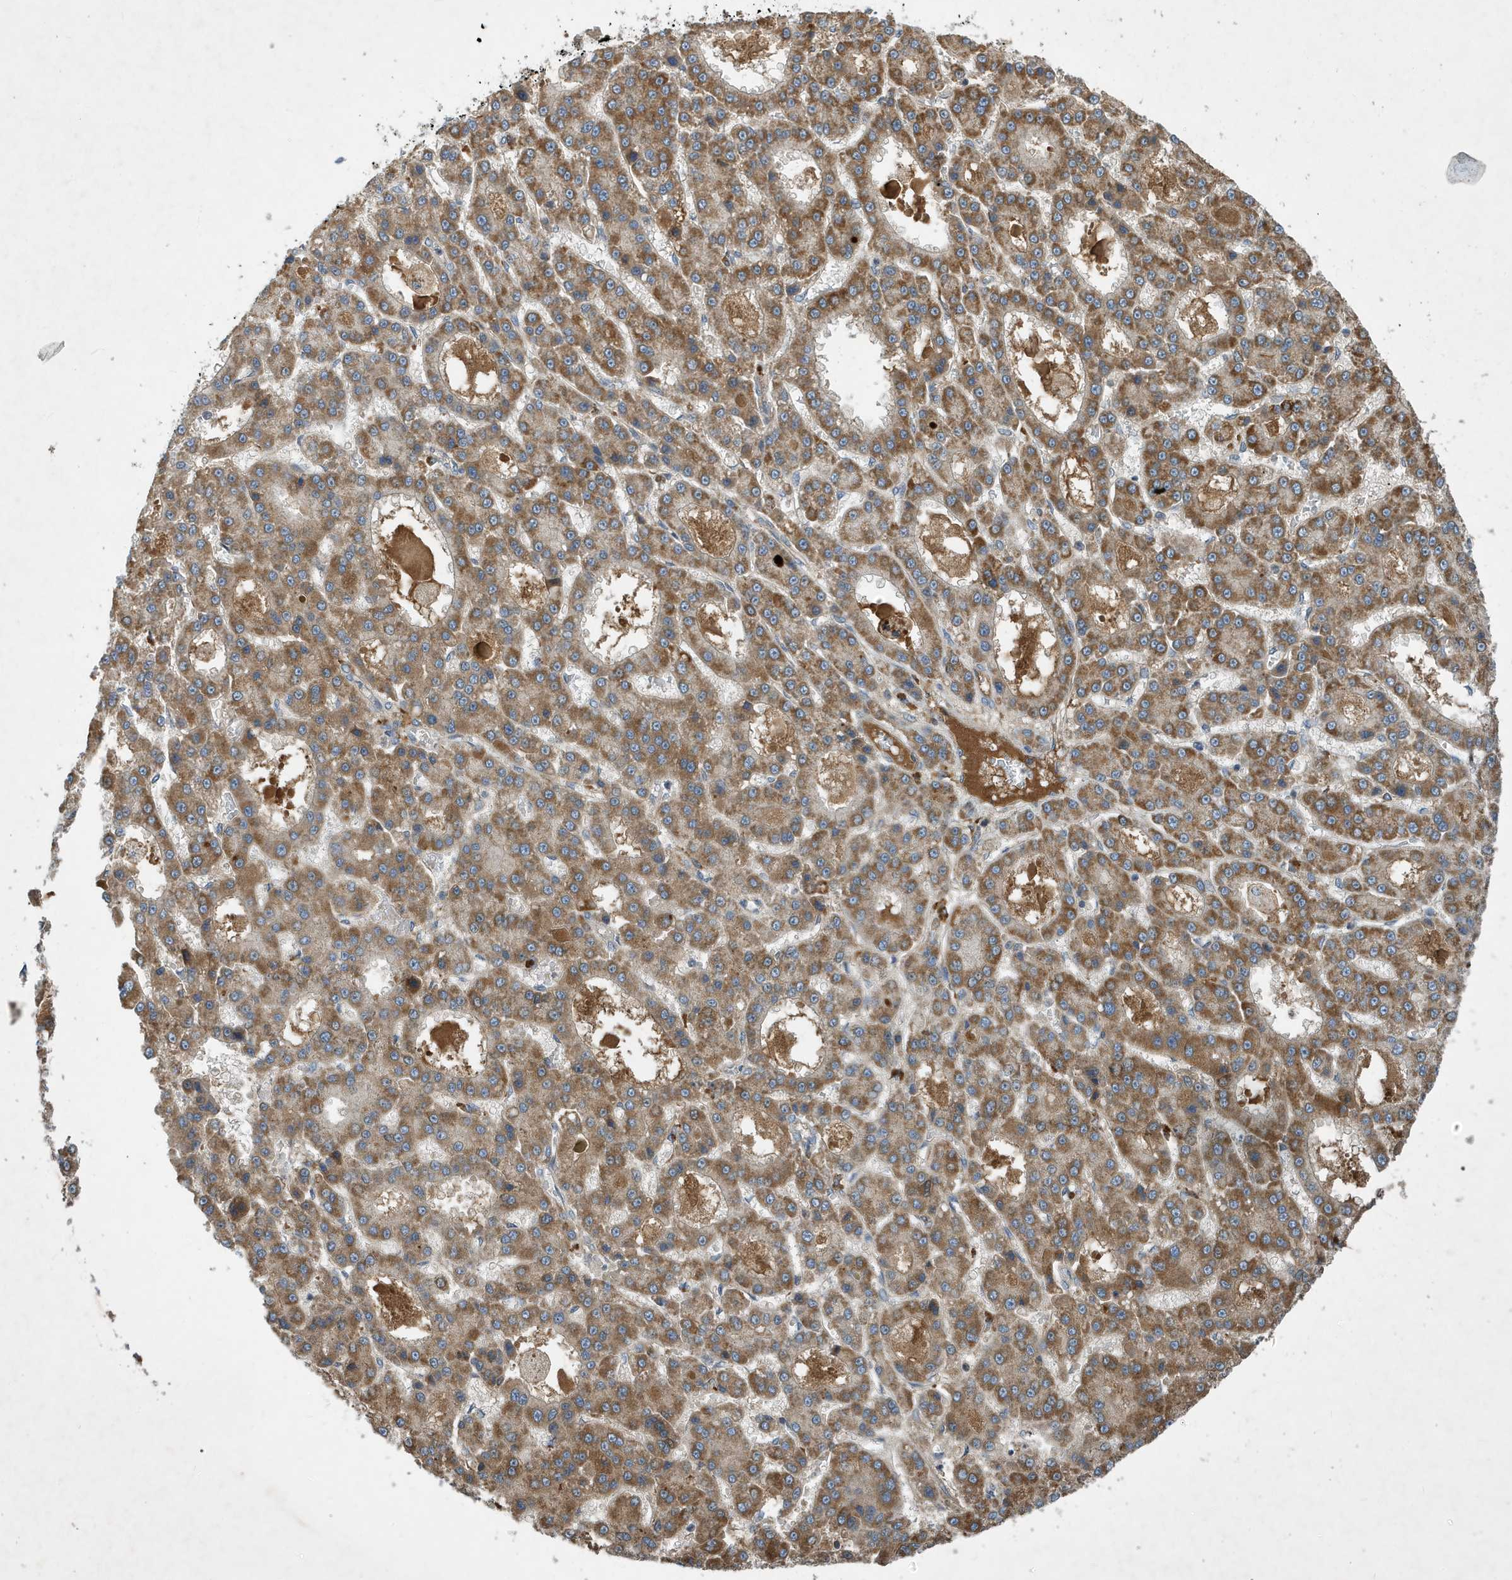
{"staining": {"intensity": "moderate", "quantity": ">75%", "location": "cytoplasmic/membranous"}, "tissue": "liver cancer", "cell_type": "Tumor cells", "image_type": "cancer", "snomed": [{"axis": "morphology", "description": "Carcinoma, Hepatocellular, NOS"}, {"axis": "topography", "description": "Liver"}], "caption": "Liver cancer (hepatocellular carcinoma) tissue reveals moderate cytoplasmic/membranous staining in approximately >75% of tumor cells, visualized by immunohistochemistry.", "gene": "STK19", "patient": {"sex": "male", "age": 70}}